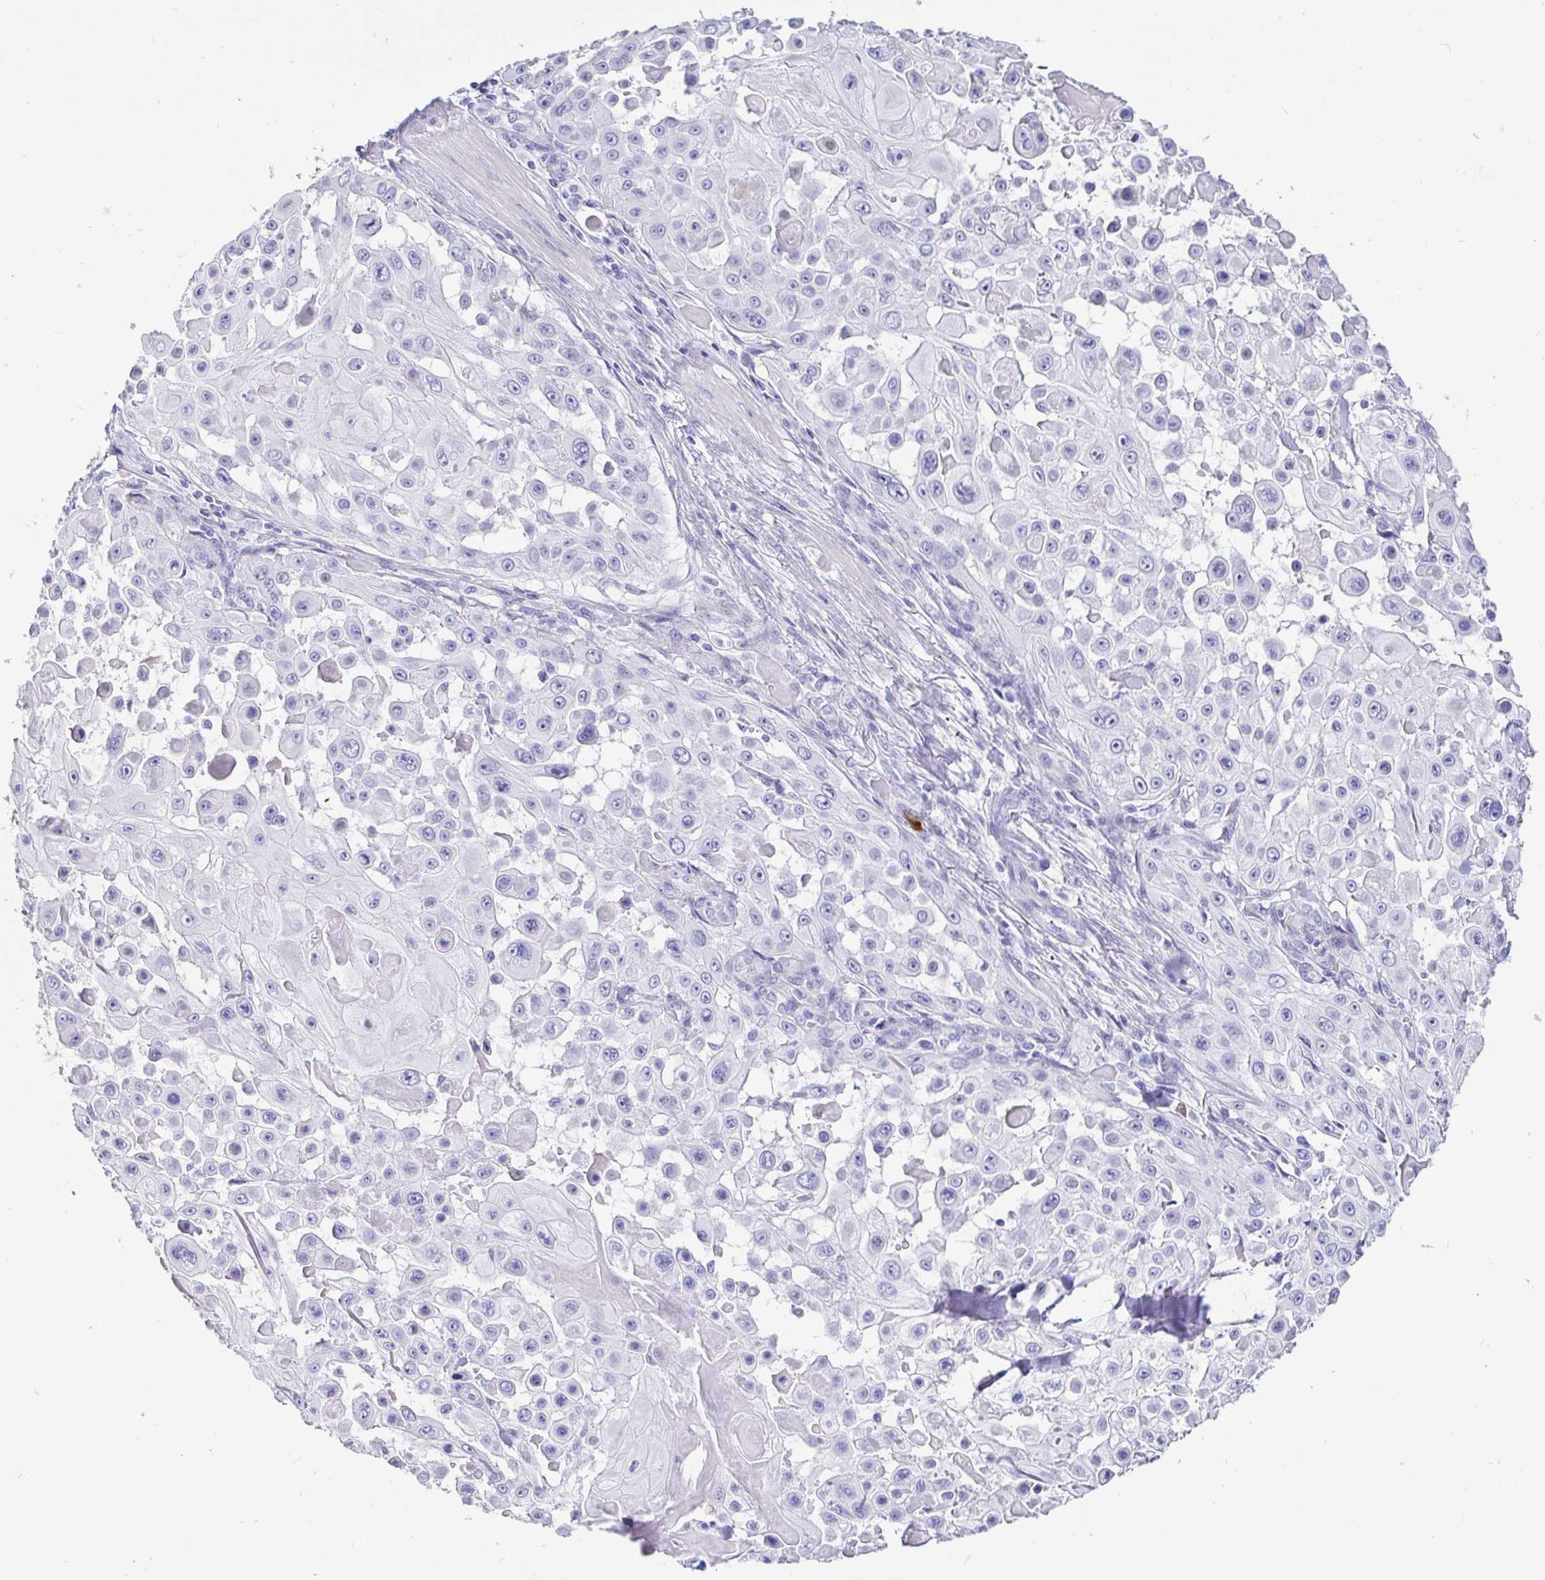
{"staining": {"intensity": "negative", "quantity": "none", "location": "none"}, "tissue": "skin cancer", "cell_type": "Tumor cells", "image_type": "cancer", "snomed": [{"axis": "morphology", "description": "Squamous cell carcinoma, NOS"}, {"axis": "topography", "description": "Skin"}], "caption": "High power microscopy histopathology image of an immunohistochemistry image of squamous cell carcinoma (skin), revealing no significant staining in tumor cells.", "gene": "CCDC62", "patient": {"sex": "male", "age": 91}}